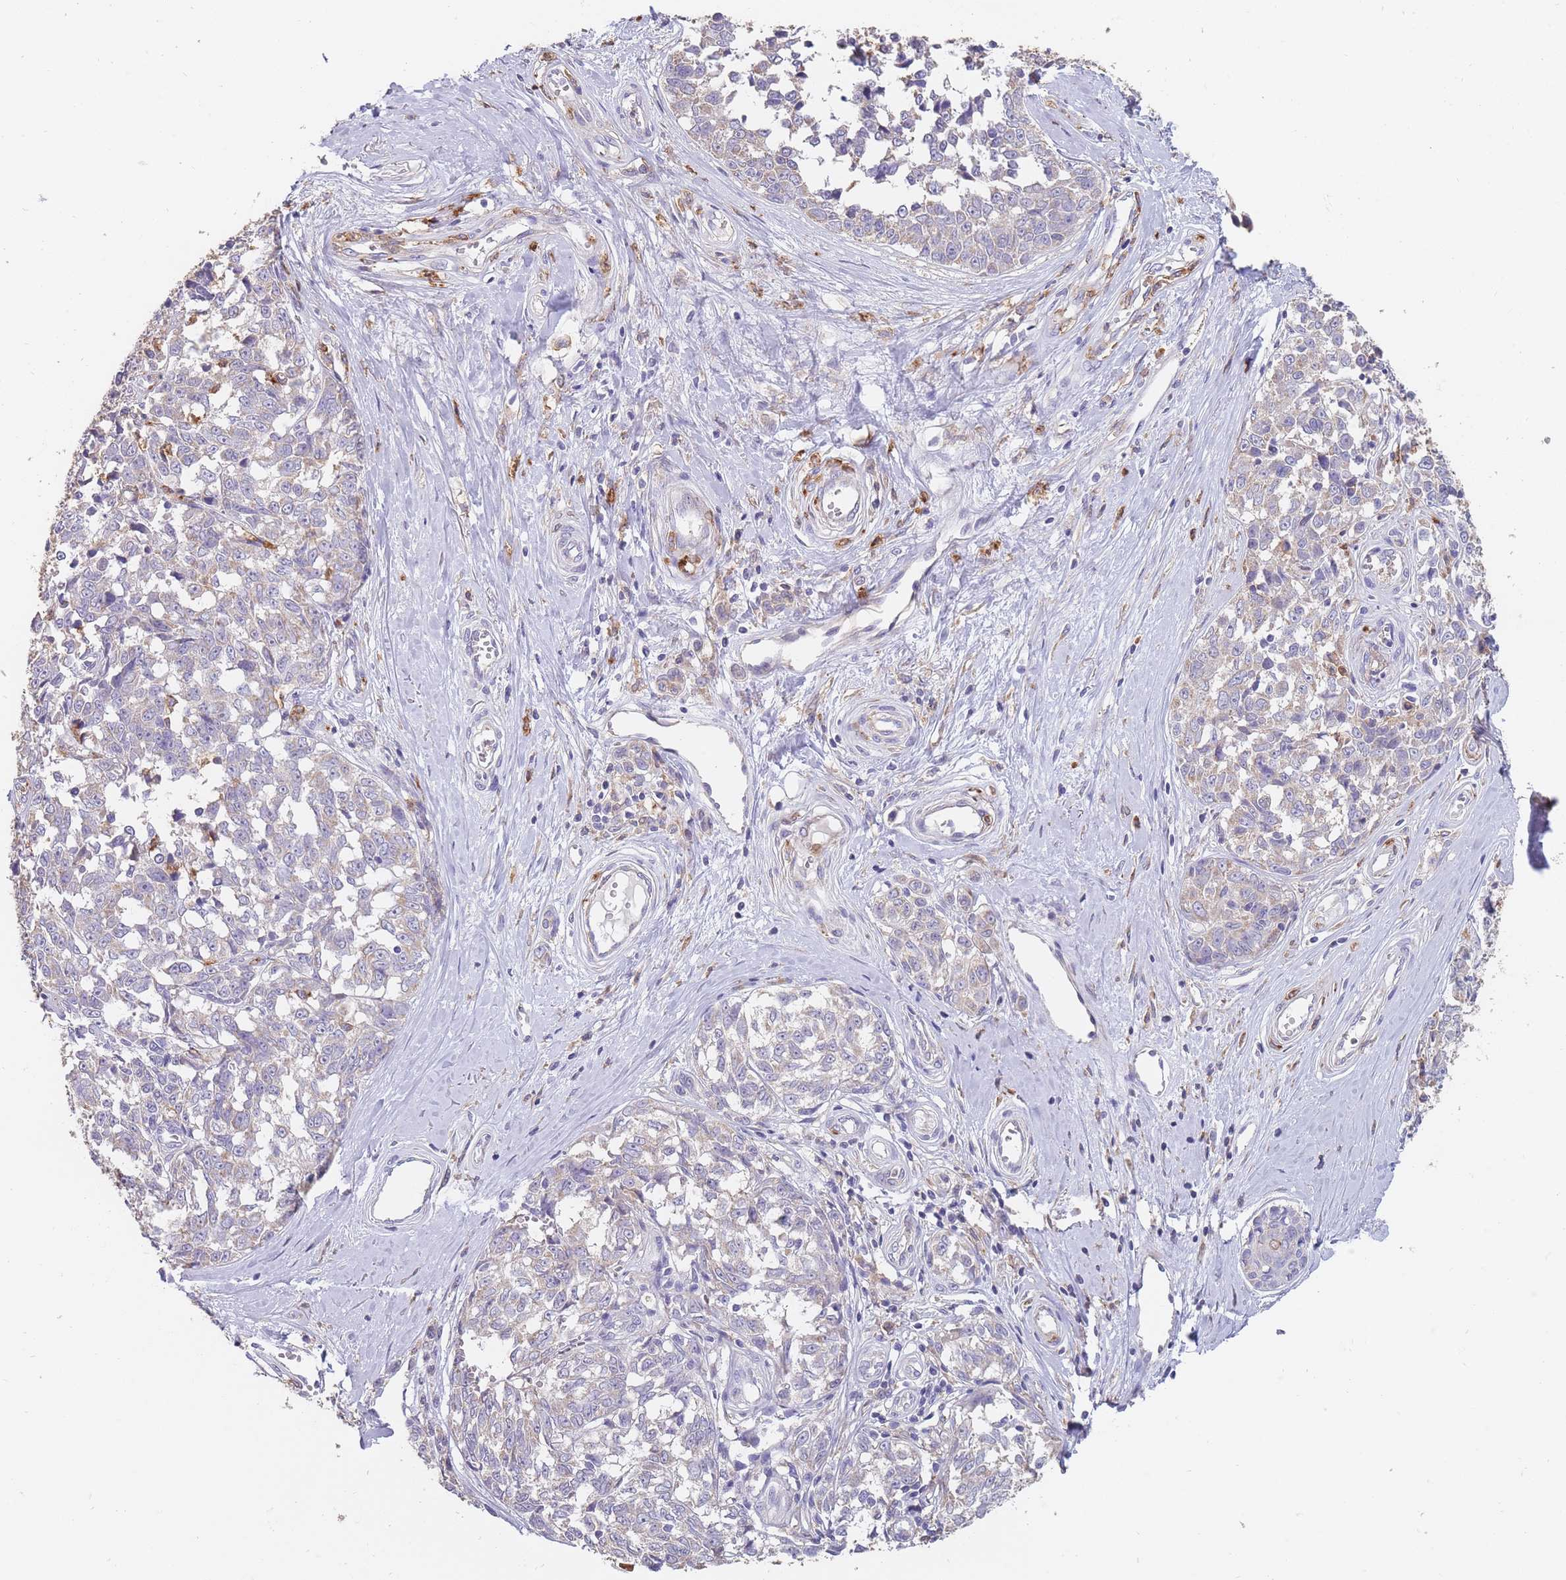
{"staining": {"intensity": "negative", "quantity": "none", "location": "none"}, "tissue": "melanoma", "cell_type": "Tumor cells", "image_type": "cancer", "snomed": [{"axis": "morphology", "description": "Normal tissue, NOS"}, {"axis": "morphology", "description": "Malignant melanoma, NOS"}, {"axis": "topography", "description": "Skin"}], "caption": "This image is of melanoma stained with immunohistochemistry to label a protein in brown with the nuclei are counter-stained blue. There is no positivity in tumor cells.", "gene": "CLEC12A", "patient": {"sex": "female", "age": 64}}